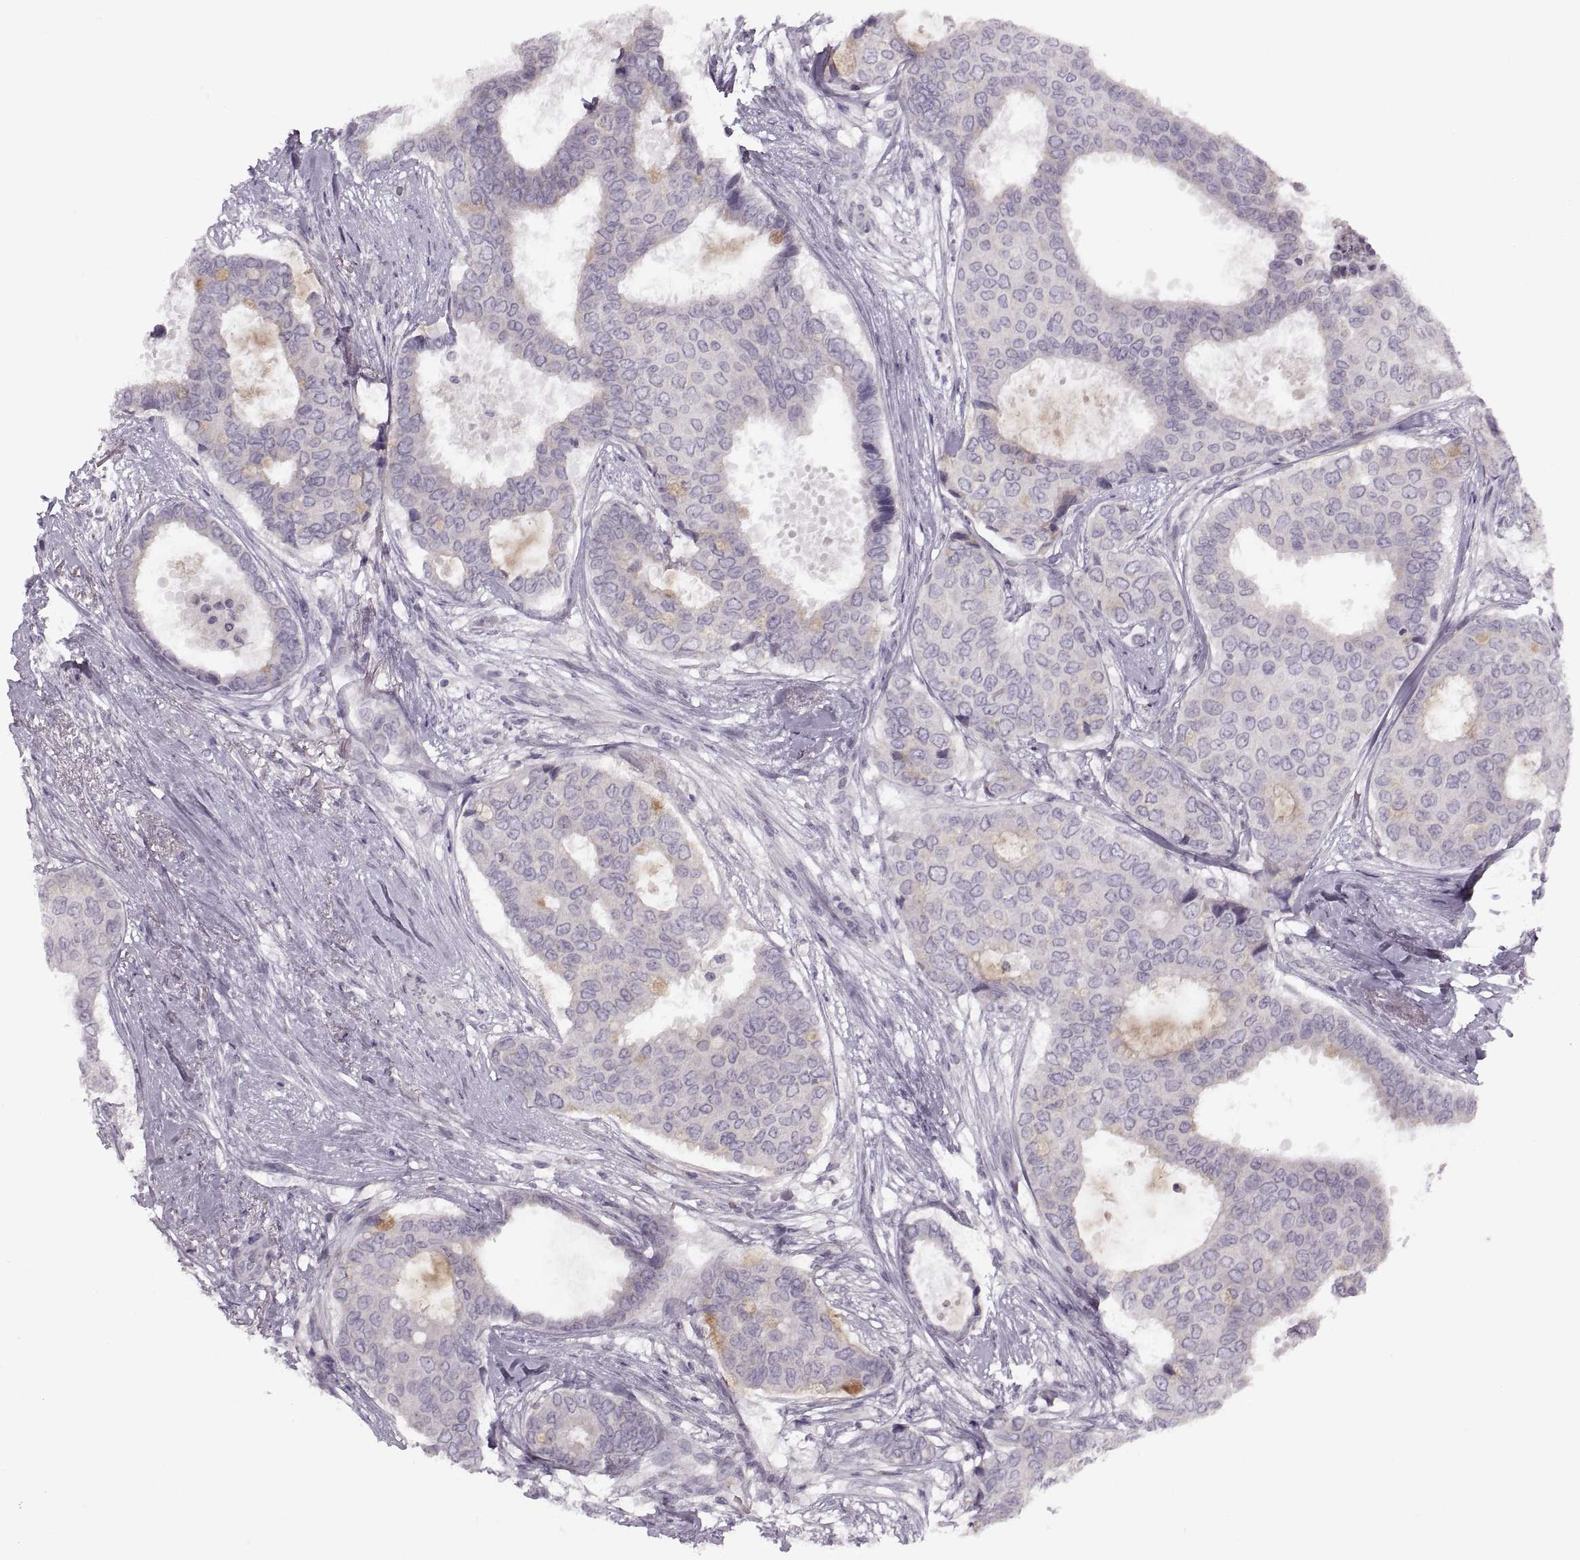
{"staining": {"intensity": "negative", "quantity": "none", "location": "none"}, "tissue": "breast cancer", "cell_type": "Tumor cells", "image_type": "cancer", "snomed": [{"axis": "morphology", "description": "Duct carcinoma"}, {"axis": "topography", "description": "Breast"}], "caption": "Protein analysis of intraductal carcinoma (breast) demonstrates no significant expression in tumor cells.", "gene": "PIERCE1", "patient": {"sex": "female", "age": 75}}